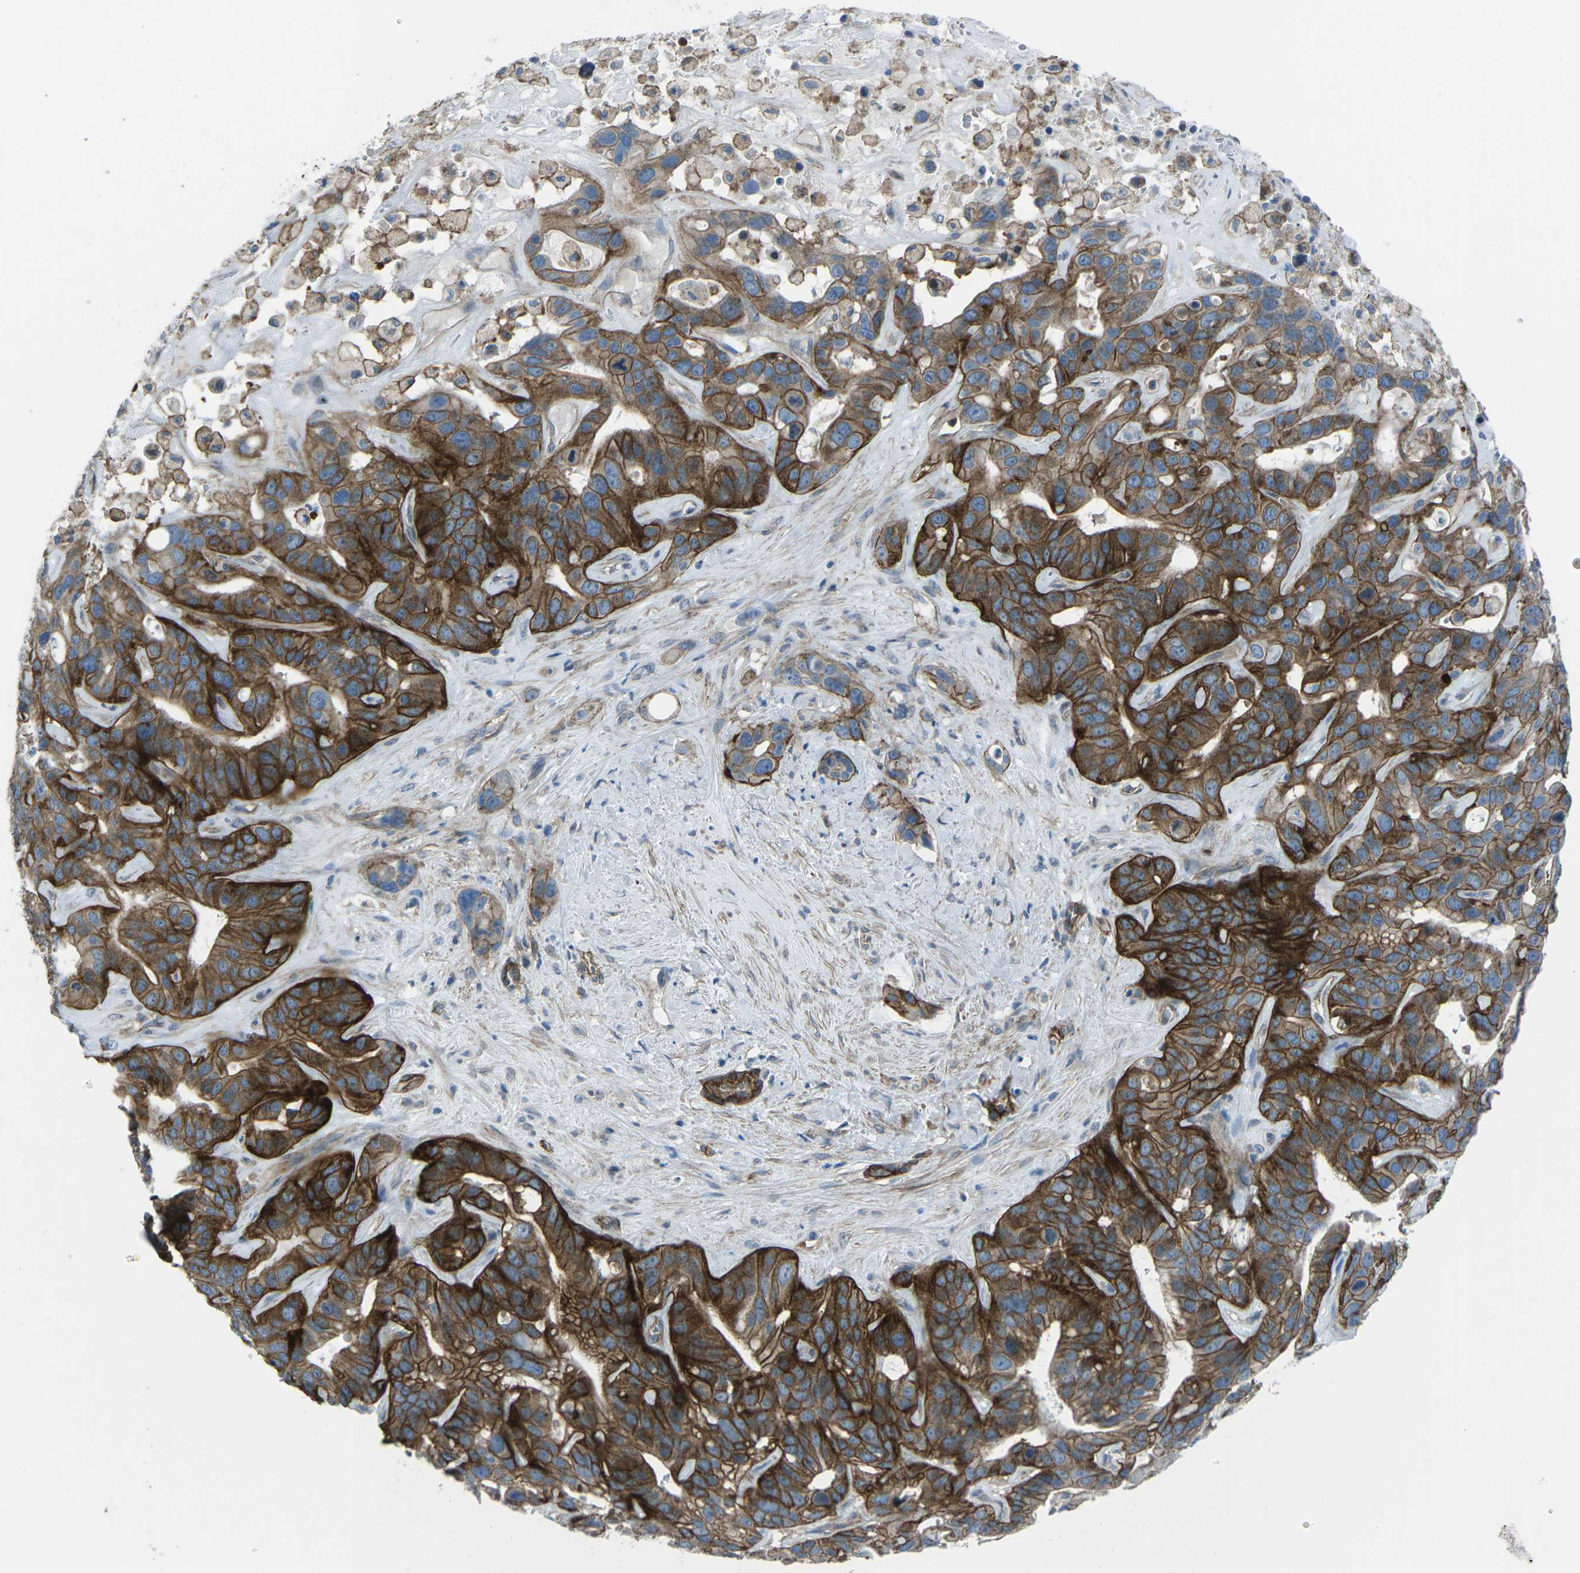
{"staining": {"intensity": "strong", "quantity": ">75%", "location": "cytoplasmic/membranous"}, "tissue": "liver cancer", "cell_type": "Tumor cells", "image_type": "cancer", "snomed": [{"axis": "morphology", "description": "Cholangiocarcinoma"}, {"axis": "topography", "description": "Liver"}], "caption": "Tumor cells exhibit high levels of strong cytoplasmic/membranous expression in approximately >75% of cells in cholangiocarcinoma (liver). Nuclei are stained in blue.", "gene": "UTRN", "patient": {"sex": "female", "age": 65}}